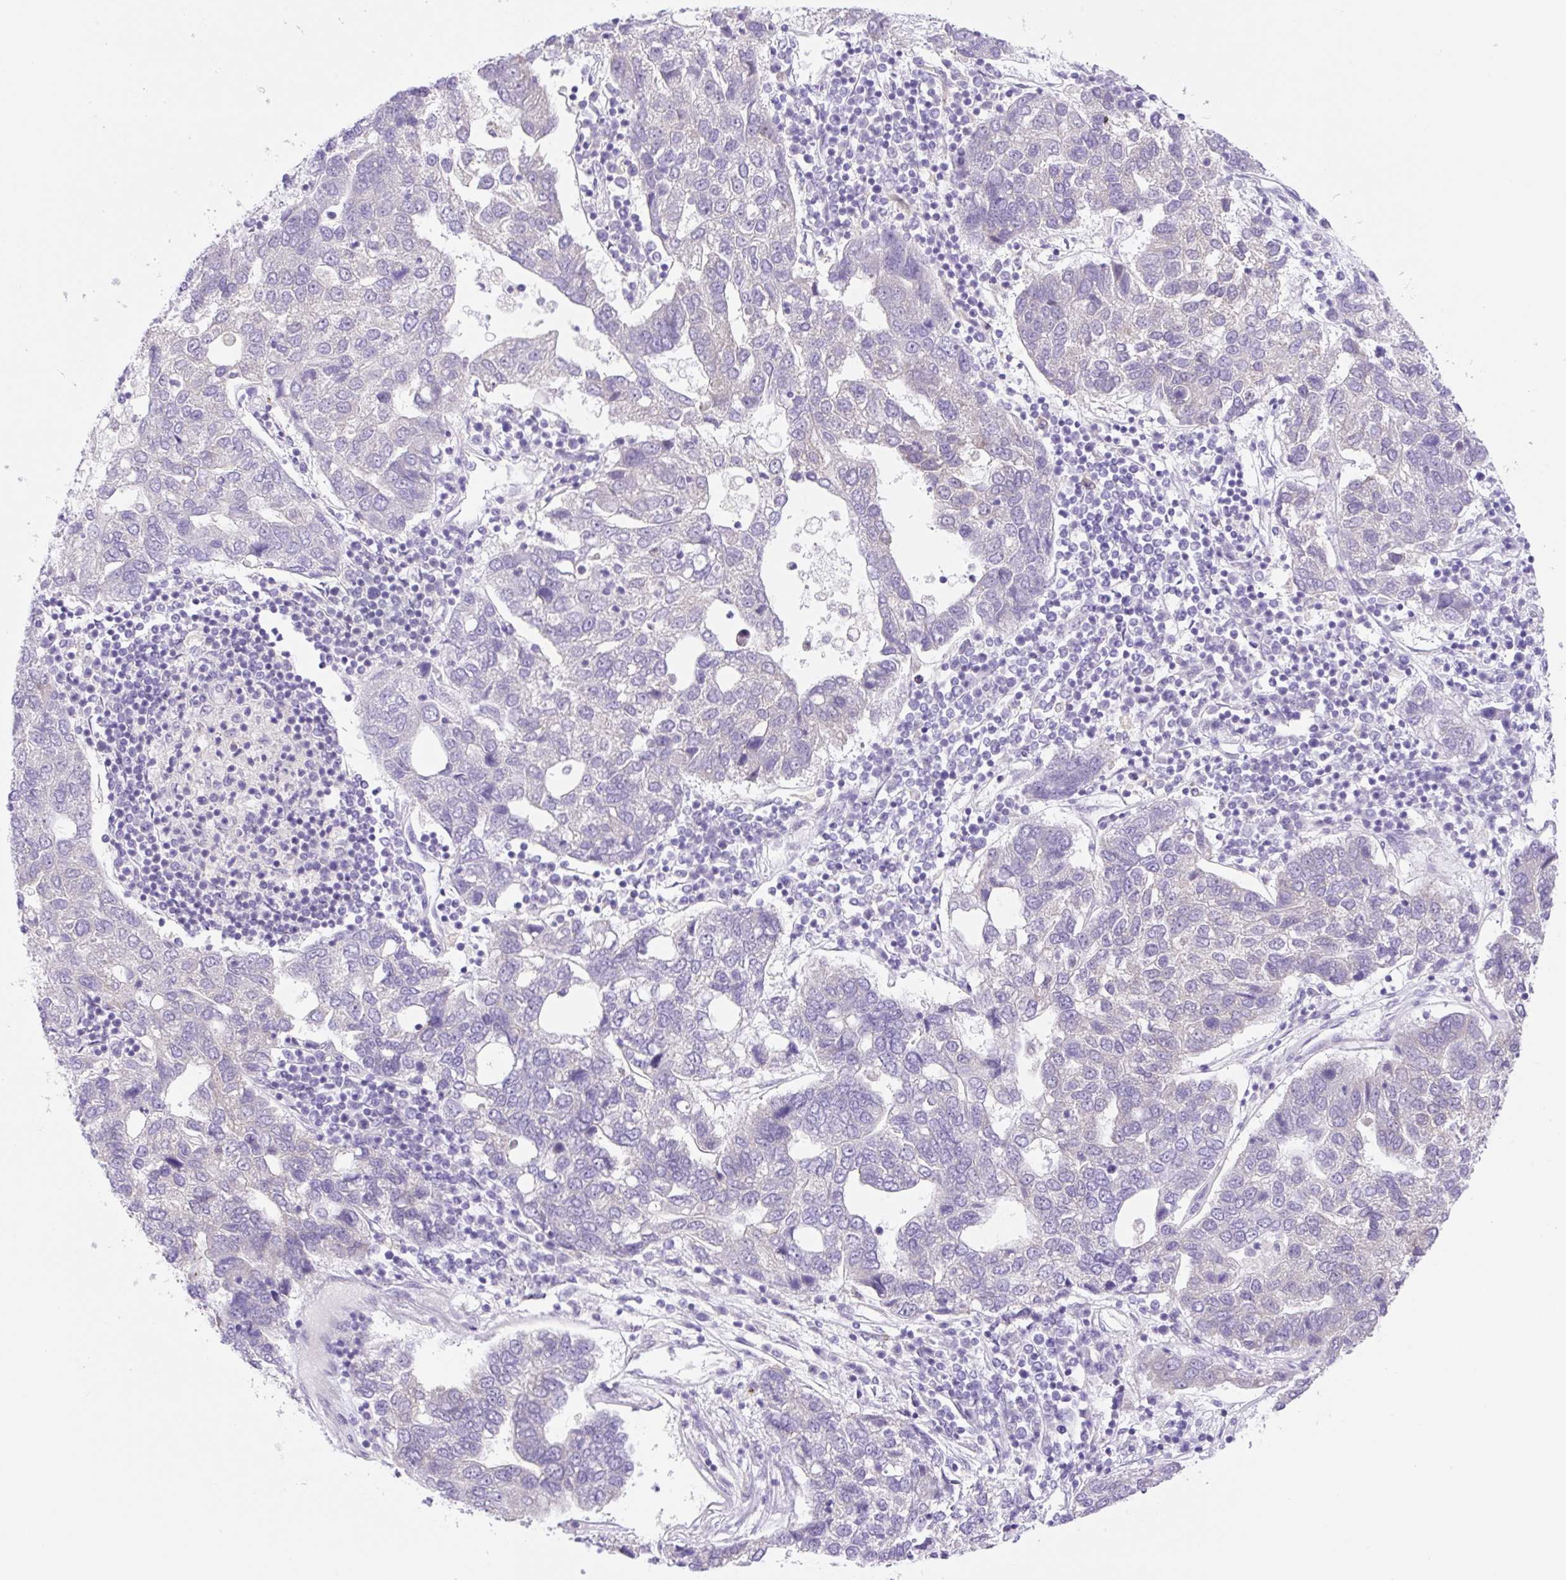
{"staining": {"intensity": "negative", "quantity": "none", "location": "none"}, "tissue": "pancreatic cancer", "cell_type": "Tumor cells", "image_type": "cancer", "snomed": [{"axis": "morphology", "description": "Adenocarcinoma, NOS"}, {"axis": "topography", "description": "Pancreas"}], "caption": "Immunohistochemical staining of pancreatic cancer shows no significant staining in tumor cells.", "gene": "CAMK2B", "patient": {"sex": "female", "age": 61}}